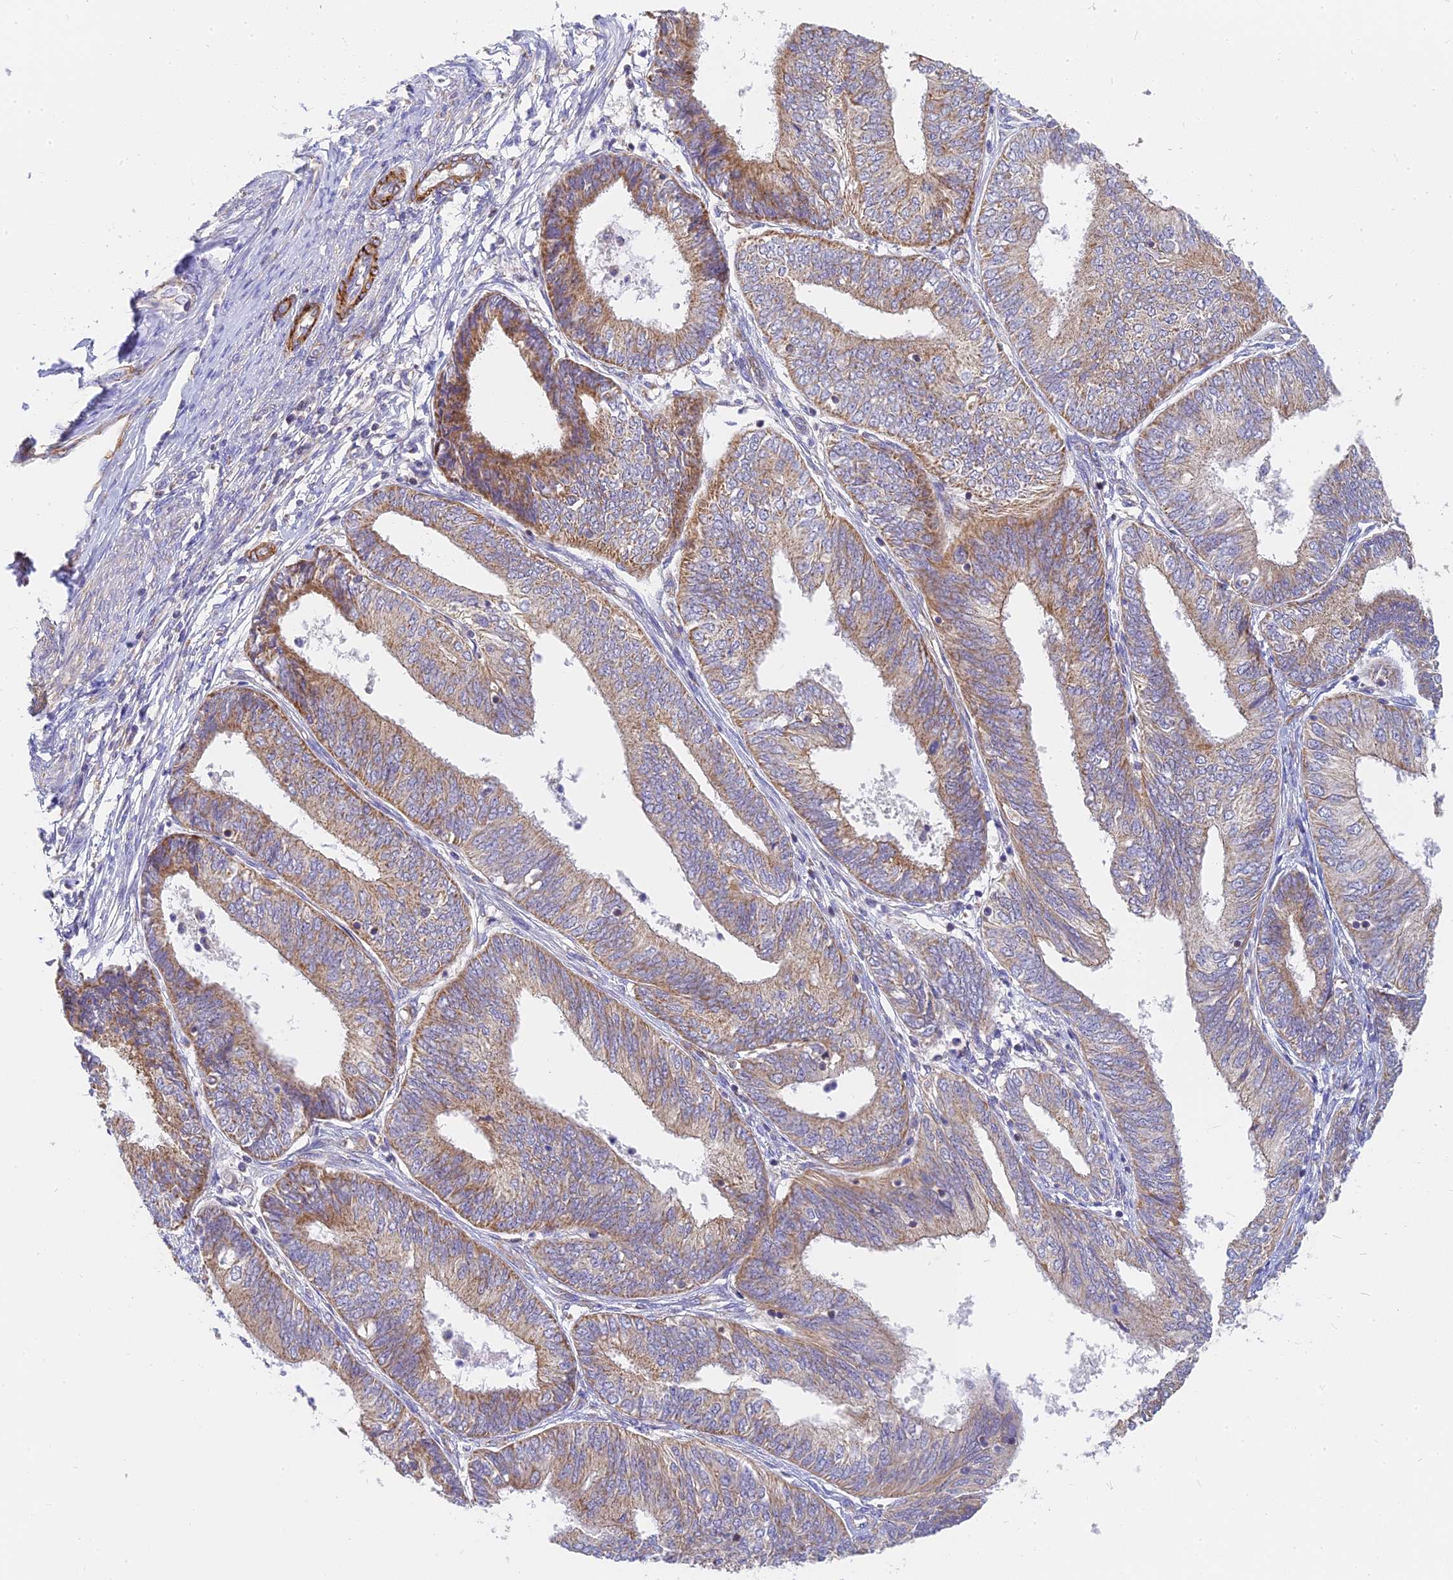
{"staining": {"intensity": "moderate", "quantity": ">75%", "location": "cytoplasmic/membranous"}, "tissue": "endometrial cancer", "cell_type": "Tumor cells", "image_type": "cancer", "snomed": [{"axis": "morphology", "description": "Adenocarcinoma, NOS"}, {"axis": "topography", "description": "Endometrium"}], "caption": "The histopathology image exhibits a brown stain indicating the presence of a protein in the cytoplasmic/membranous of tumor cells in endometrial adenocarcinoma. (brown staining indicates protein expression, while blue staining denotes nuclei).", "gene": "MRPL15", "patient": {"sex": "female", "age": 58}}